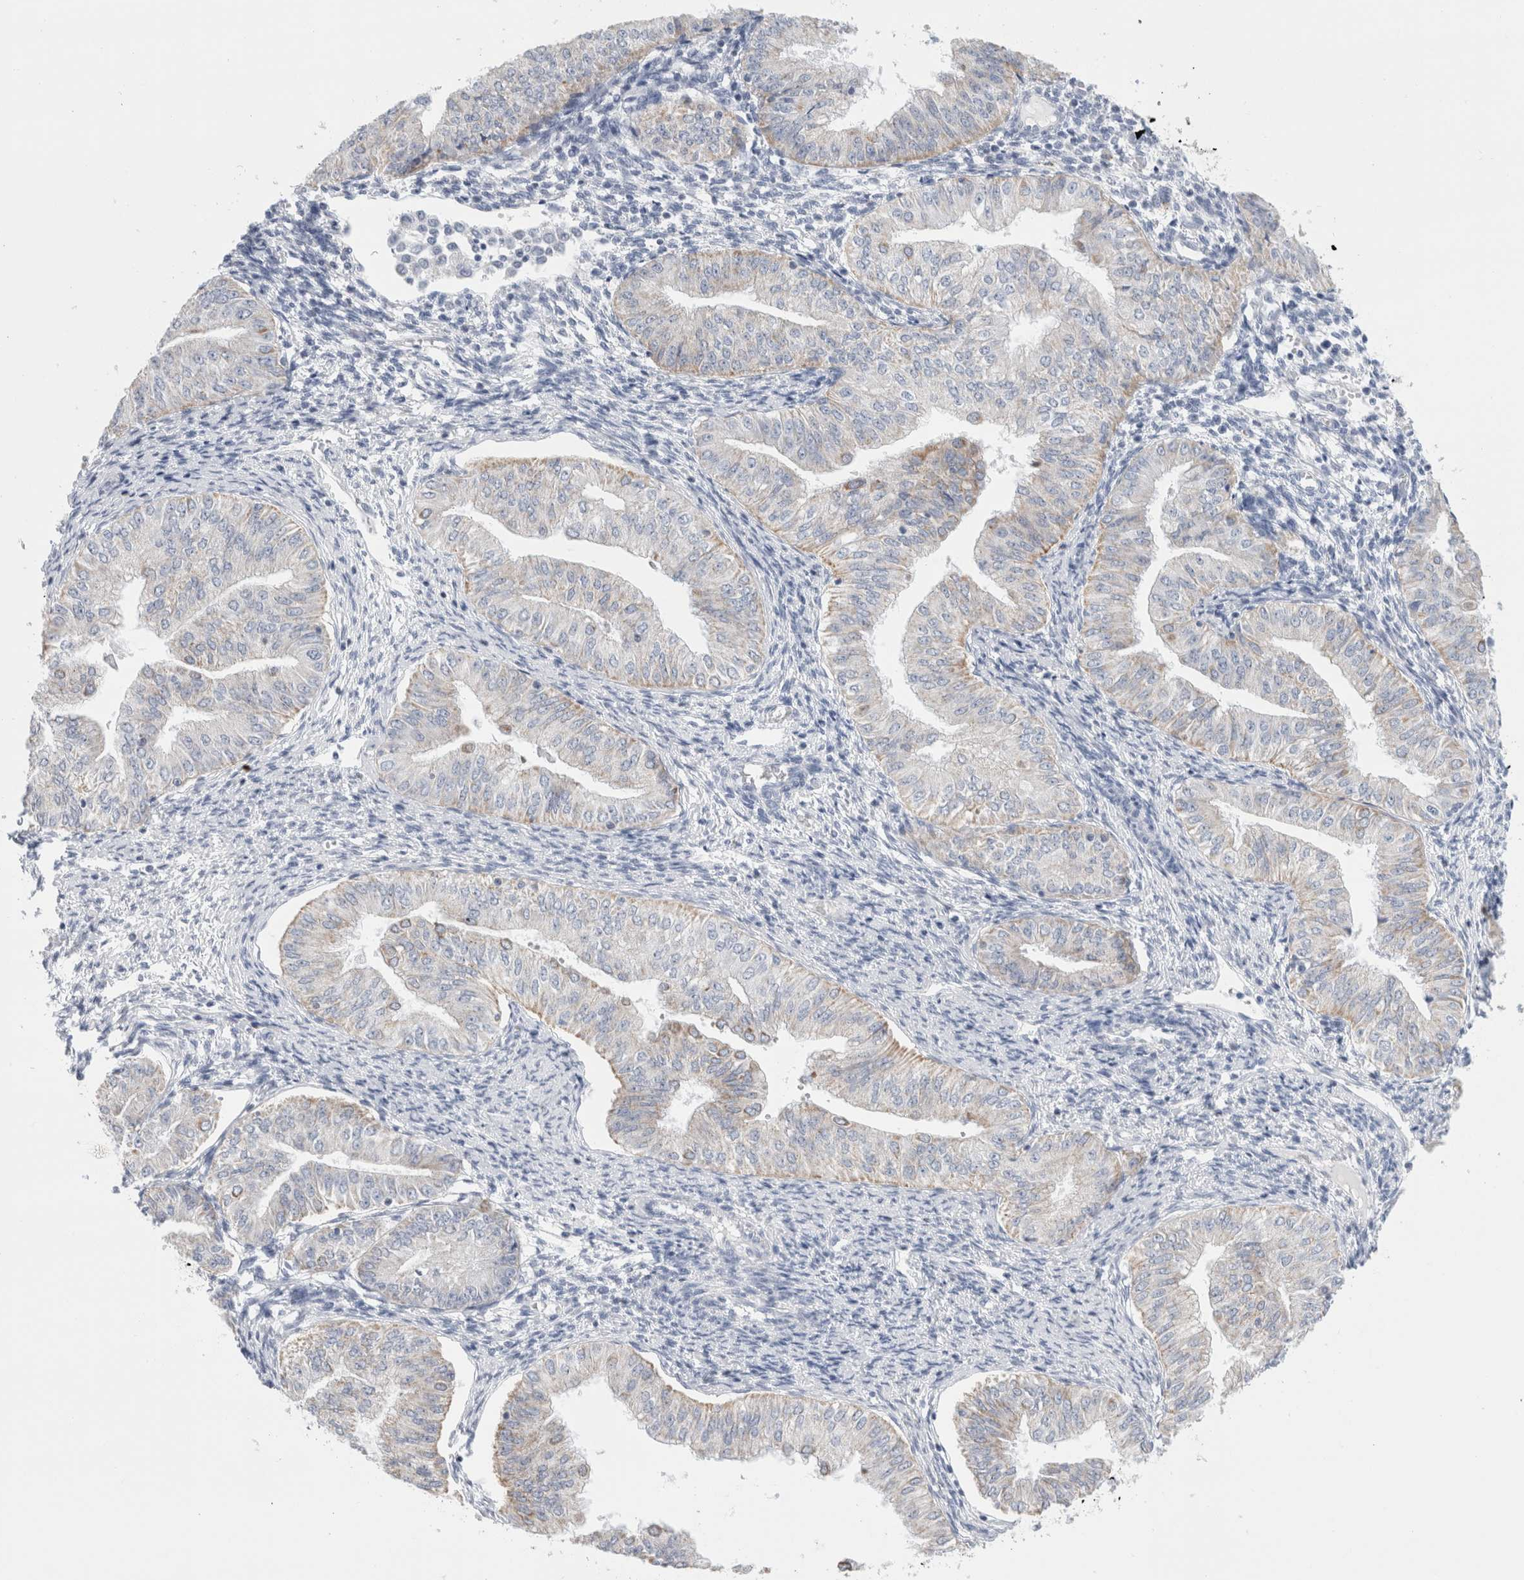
{"staining": {"intensity": "moderate", "quantity": "<25%", "location": "cytoplasmic/membranous"}, "tissue": "endometrial cancer", "cell_type": "Tumor cells", "image_type": "cancer", "snomed": [{"axis": "morphology", "description": "Normal tissue, NOS"}, {"axis": "morphology", "description": "Adenocarcinoma, NOS"}, {"axis": "topography", "description": "Endometrium"}], "caption": "High-power microscopy captured an immunohistochemistry (IHC) micrograph of adenocarcinoma (endometrial), revealing moderate cytoplasmic/membranous positivity in about <25% of tumor cells.", "gene": "ECHDC2", "patient": {"sex": "female", "age": 53}}